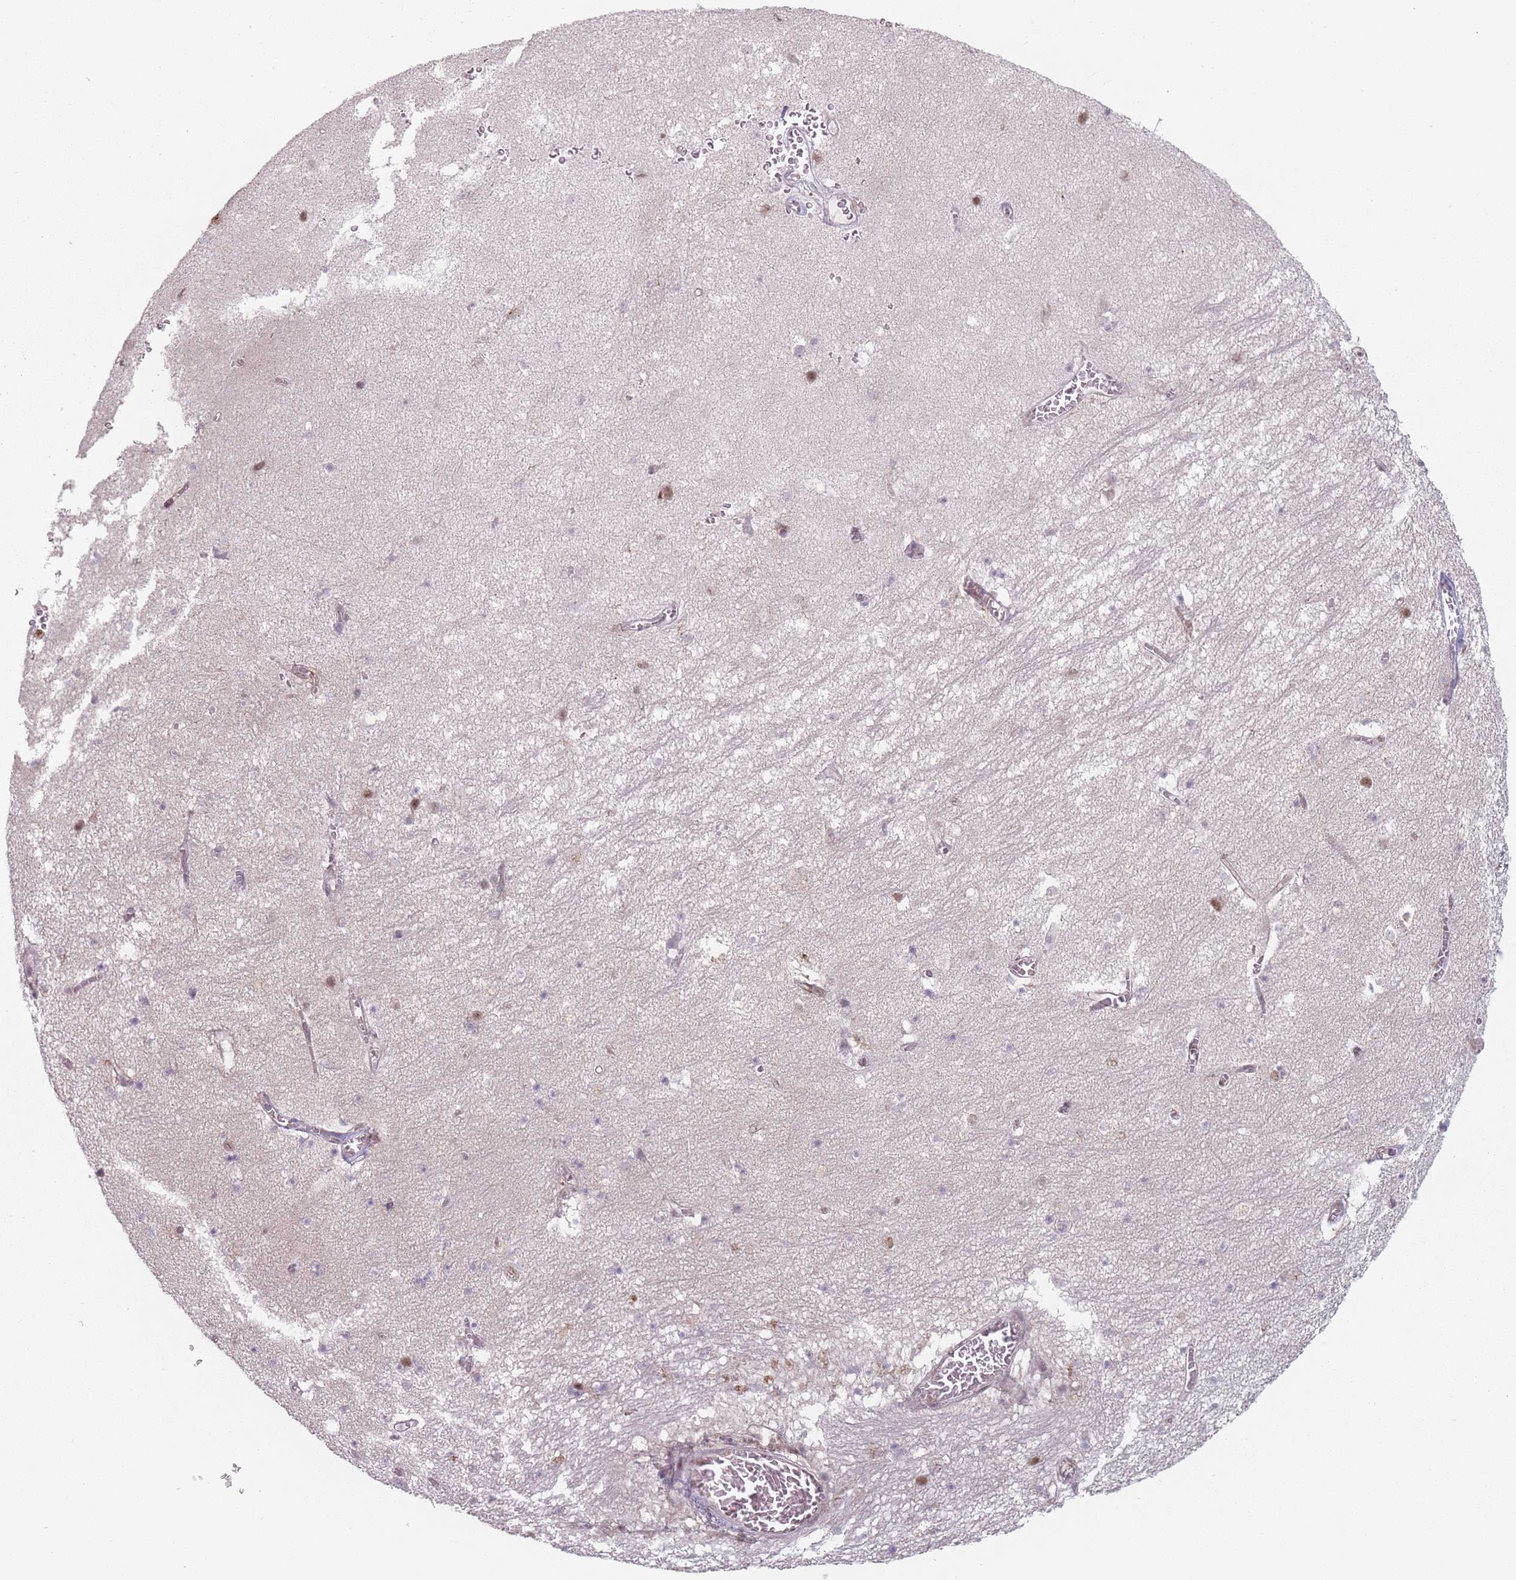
{"staining": {"intensity": "negative", "quantity": "none", "location": "none"}, "tissue": "hippocampus", "cell_type": "Glial cells", "image_type": "normal", "snomed": [{"axis": "morphology", "description": "Normal tissue, NOS"}, {"axis": "topography", "description": "Hippocampus"}], "caption": "Glial cells are negative for brown protein staining in benign hippocampus. (Stains: DAB (3,3'-diaminobenzidine) immunohistochemistry with hematoxylin counter stain, Microscopy: brightfield microscopy at high magnification).", "gene": "ZC3H14", "patient": {"sex": "female", "age": 64}}